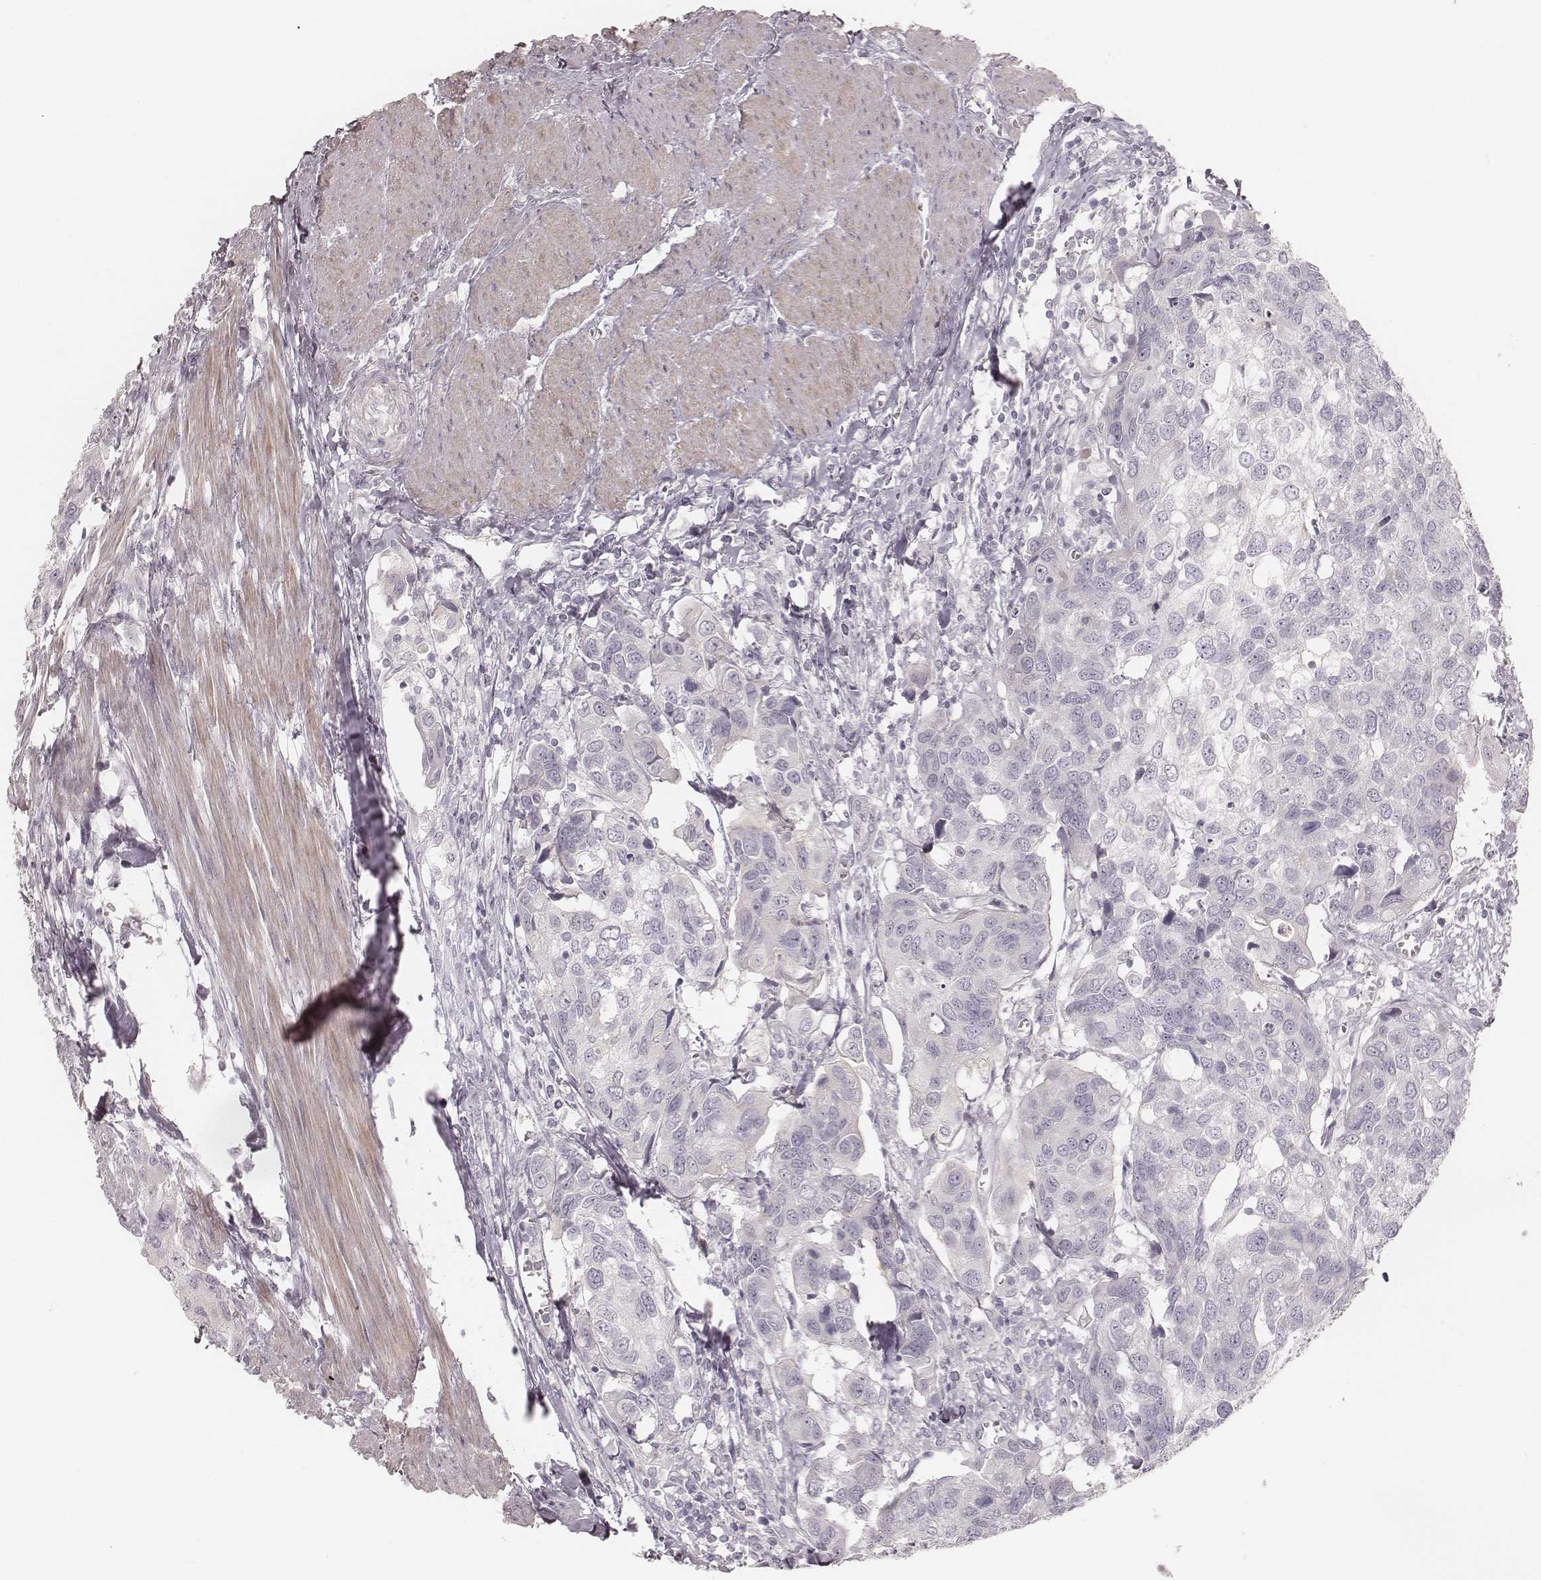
{"staining": {"intensity": "negative", "quantity": "none", "location": "none"}, "tissue": "urothelial cancer", "cell_type": "Tumor cells", "image_type": "cancer", "snomed": [{"axis": "morphology", "description": "Urothelial carcinoma, High grade"}, {"axis": "topography", "description": "Urinary bladder"}], "caption": "Histopathology image shows no protein expression in tumor cells of urothelial carcinoma (high-grade) tissue. Brightfield microscopy of immunohistochemistry stained with DAB (brown) and hematoxylin (blue), captured at high magnification.", "gene": "SPATA24", "patient": {"sex": "male", "age": 60}}